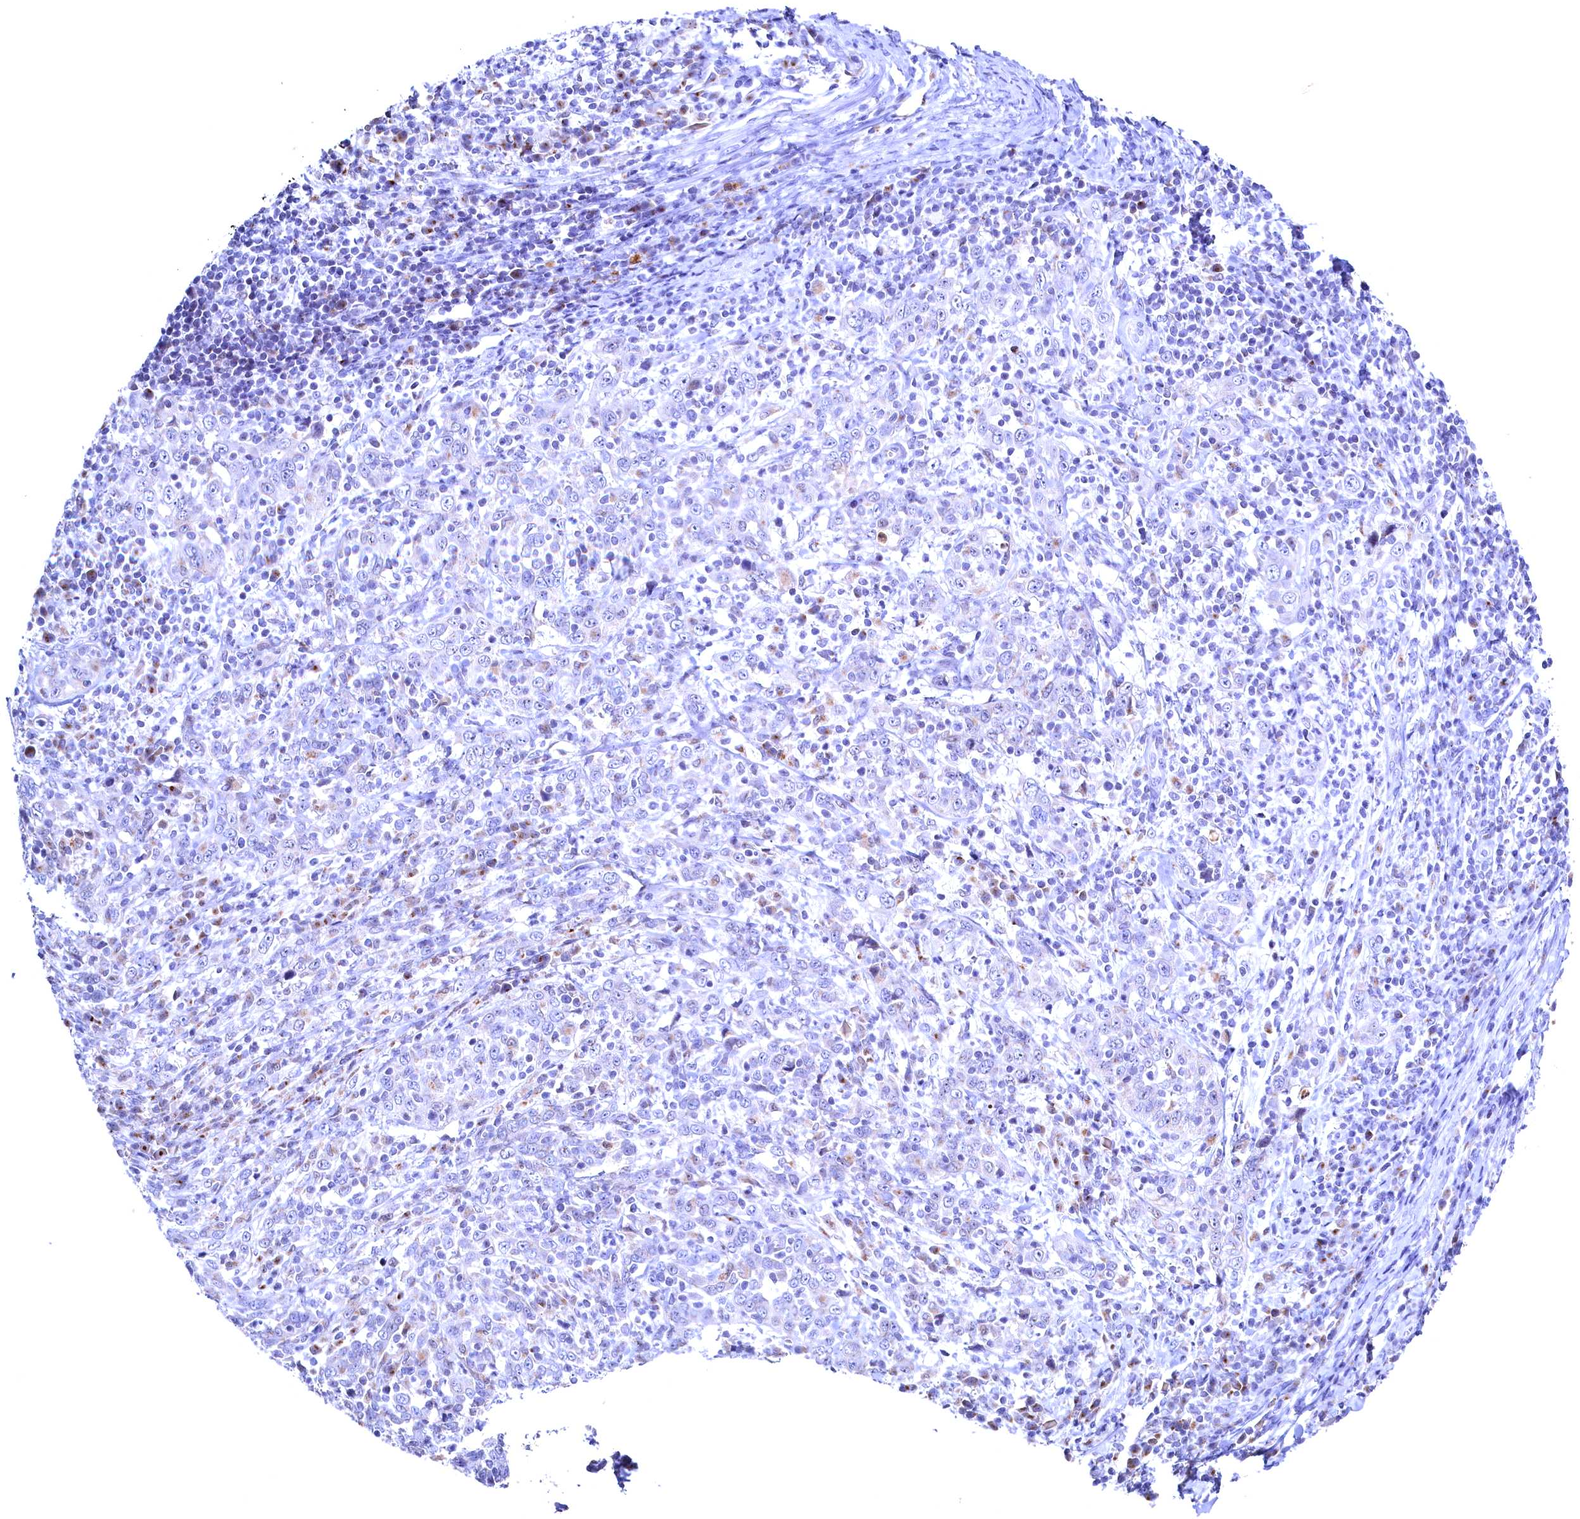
{"staining": {"intensity": "negative", "quantity": "none", "location": "none"}, "tissue": "cervical cancer", "cell_type": "Tumor cells", "image_type": "cancer", "snomed": [{"axis": "morphology", "description": "Squamous cell carcinoma, NOS"}, {"axis": "topography", "description": "Cervix"}], "caption": "This is a micrograph of IHC staining of cervical cancer (squamous cell carcinoma), which shows no staining in tumor cells.", "gene": "GPR108", "patient": {"sex": "female", "age": 46}}